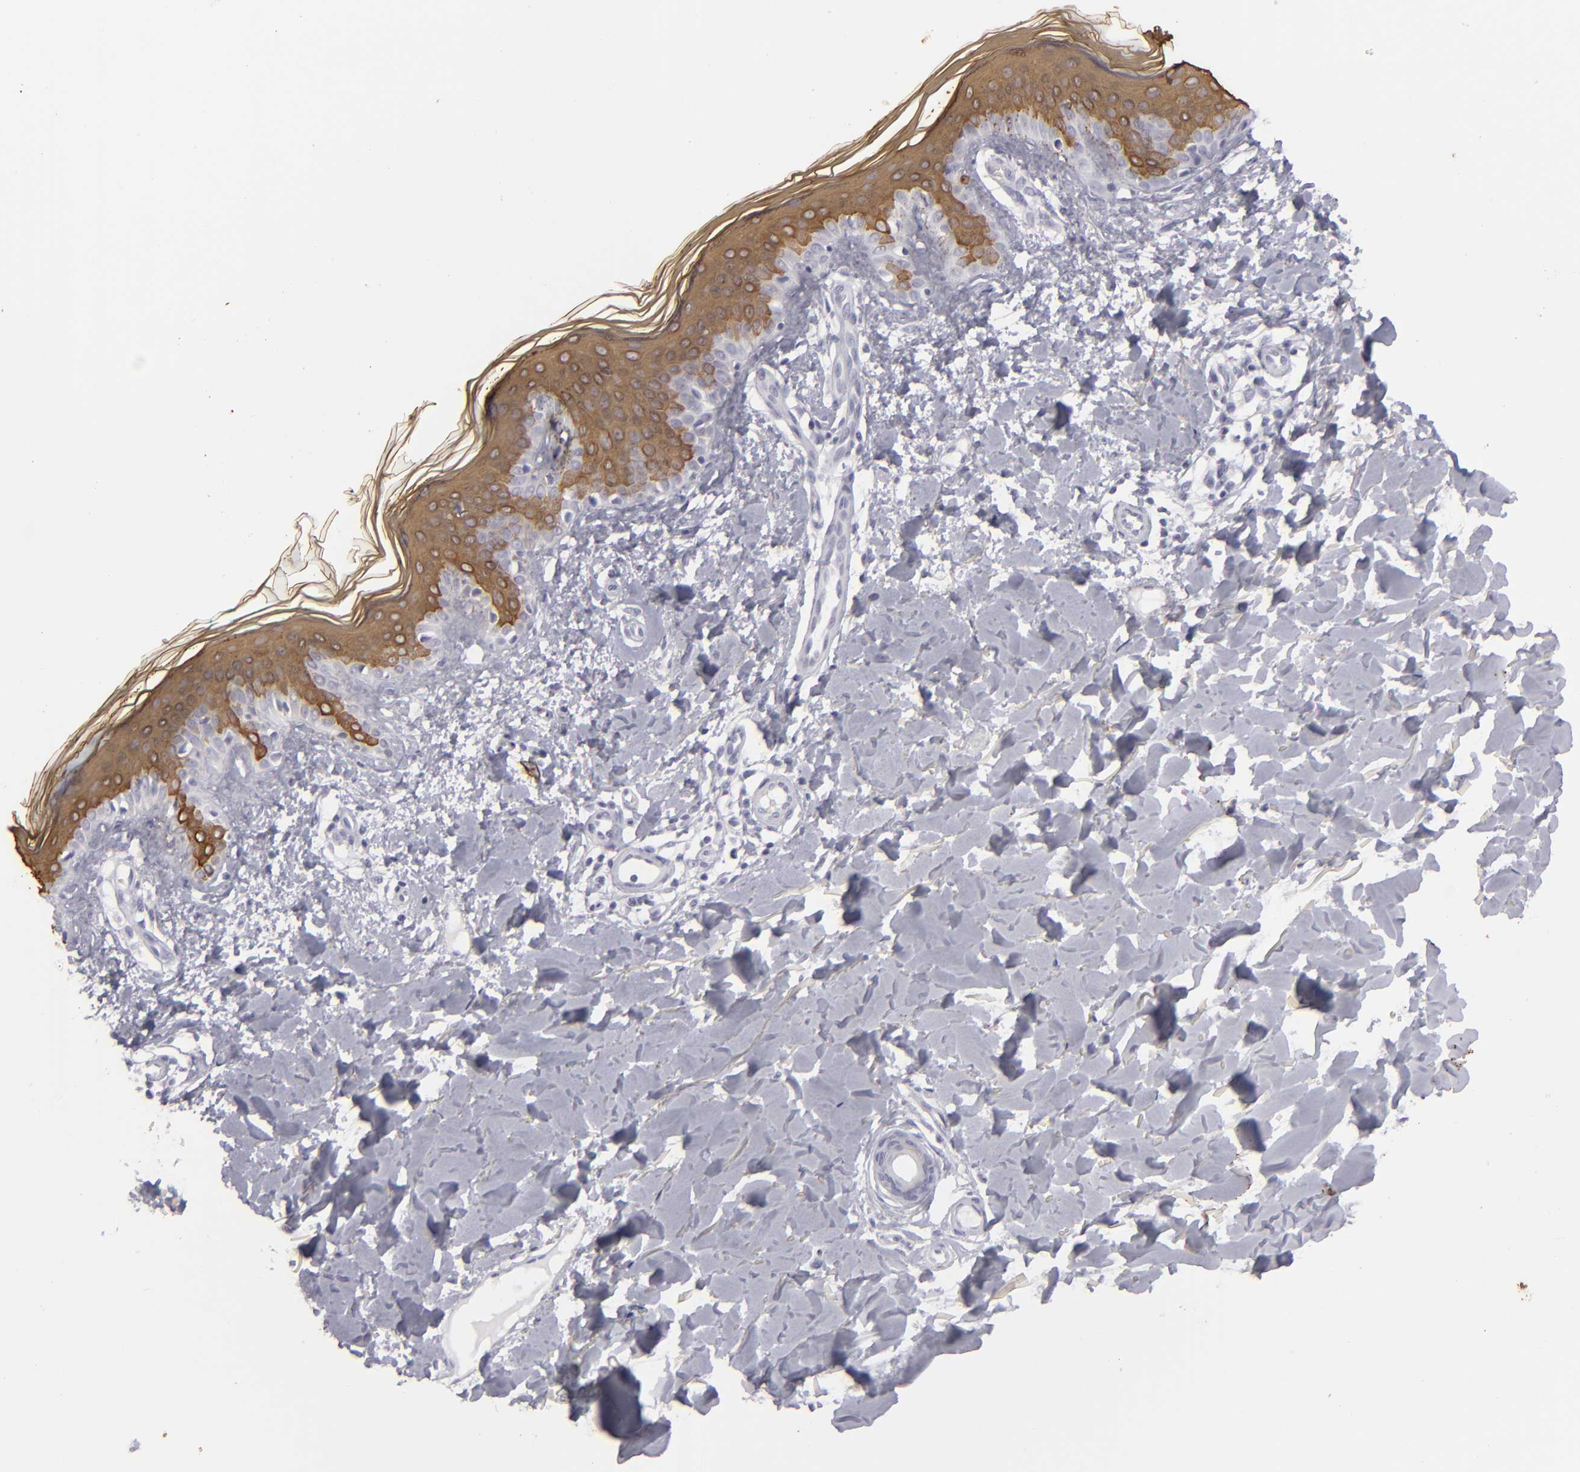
{"staining": {"intensity": "negative", "quantity": "none", "location": "none"}, "tissue": "skin", "cell_type": "Fibroblasts", "image_type": "normal", "snomed": [{"axis": "morphology", "description": "Normal tissue, NOS"}, {"axis": "topography", "description": "Skin"}], "caption": "Immunohistochemistry (IHC) histopathology image of benign skin: human skin stained with DAB exhibits no significant protein positivity in fibroblasts.", "gene": "KRT1", "patient": {"sex": "male", "age": 32}}